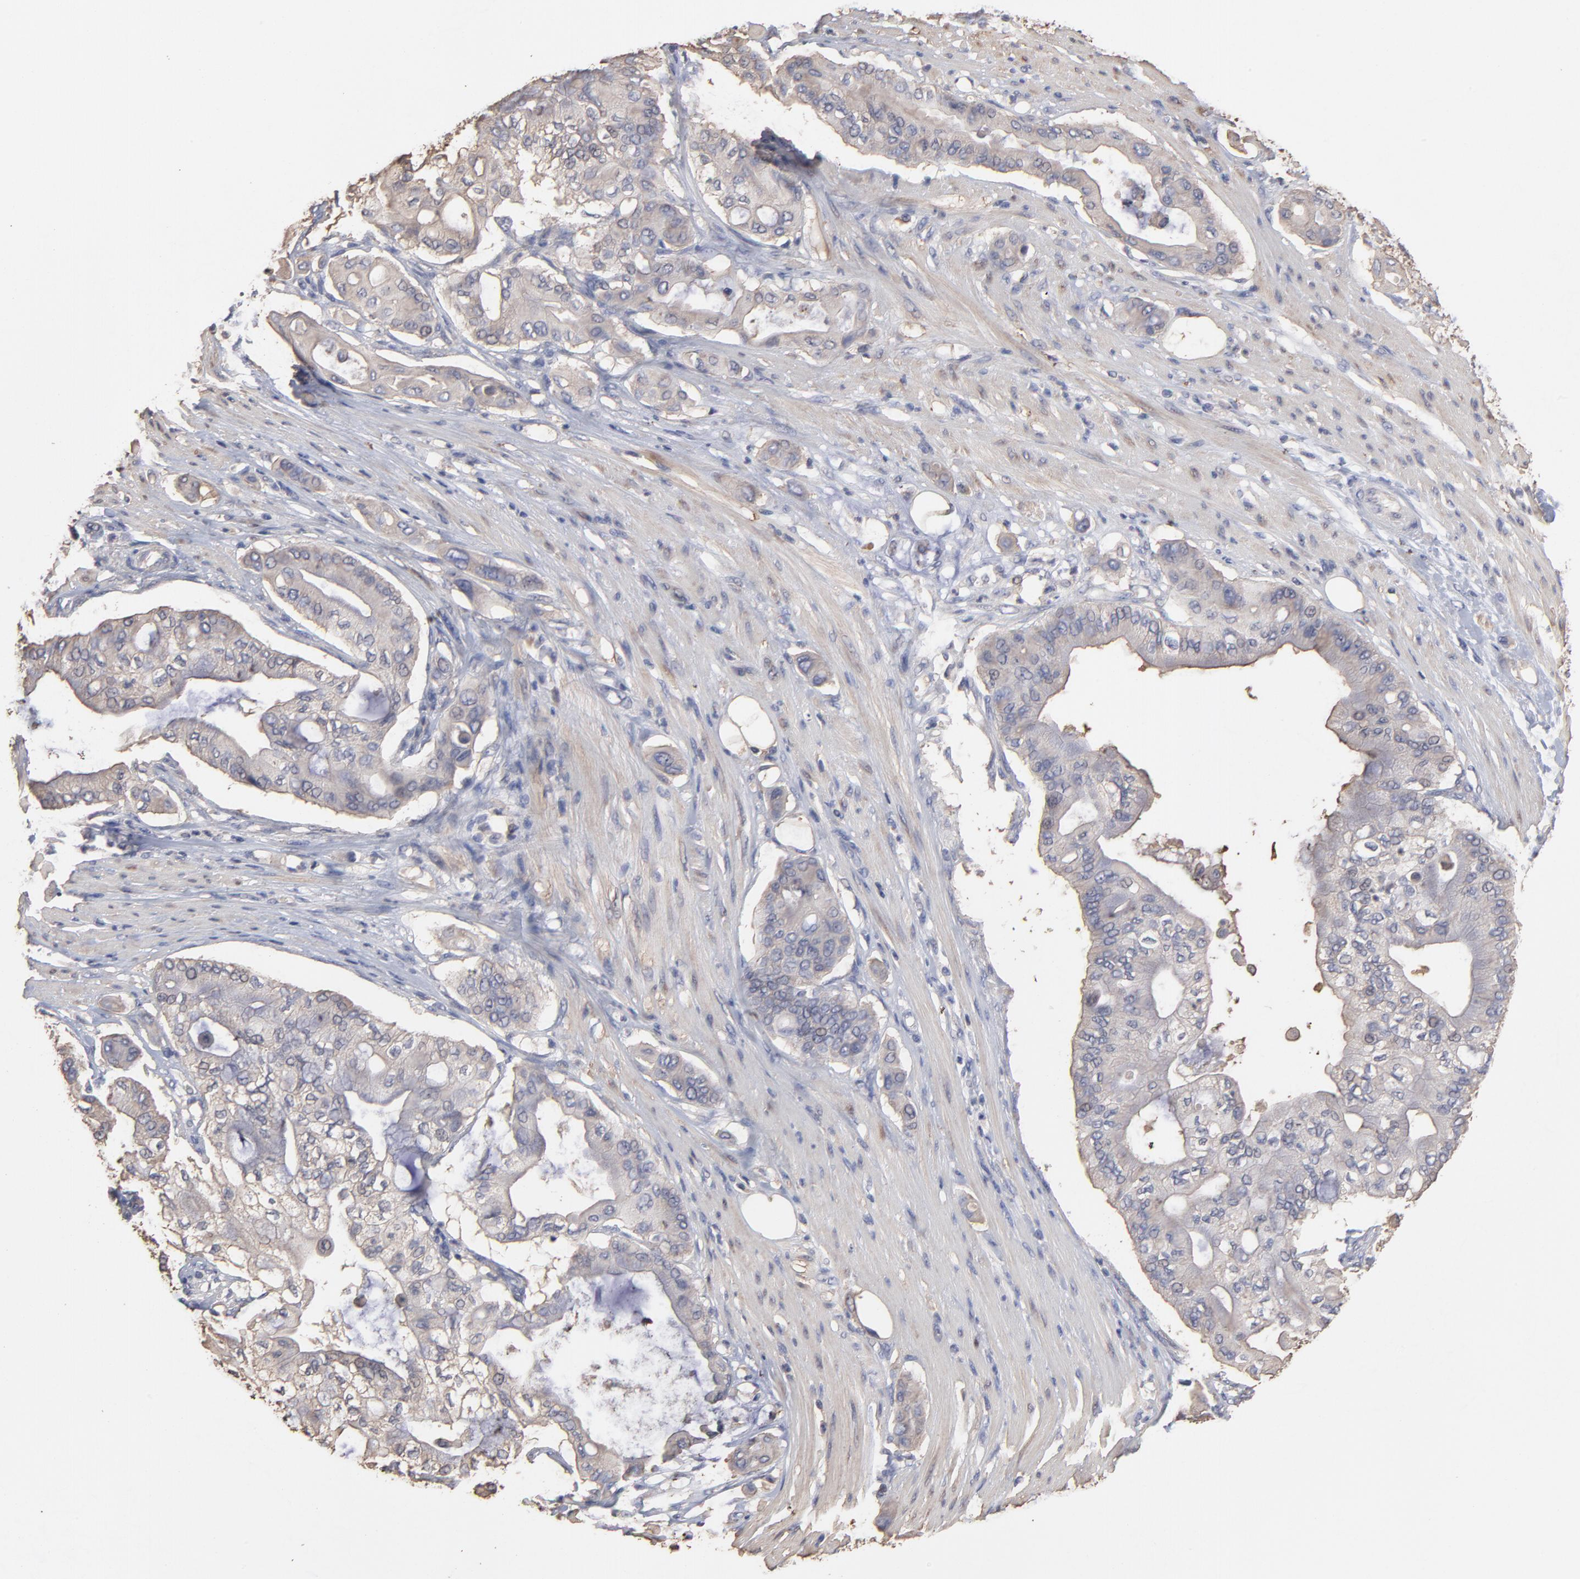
{"staining": {"intensity": "weak", "quantity": ">75%", "location": "cytoplasmic/membranous"}, "tissue": "pancreatic cancer", "cell_type": "Tumor cells", "image_type": "cancer", "snomed": [{"axis": "morphology", "description": "Adenocarcinoma, NOS"}, {"axis": "morphology", "description": "Adenocarcinoma, metastatic, NOS"}, {"axis": "topography", "description": "Lymph node"}, {"axis": "topography", "description": "Pancreas"}, {"axis": "topography", "description": "Duodenum"}], "caption": "Pancreatic adenocarcinoma tissue demonstrates weak cytoplasmic/membranous positivity in approximately >75% of tumor cells, visualized by immunohistochemistry.", "gene": "TANGO2", "patient": {"sex": "female", "age": 64}}